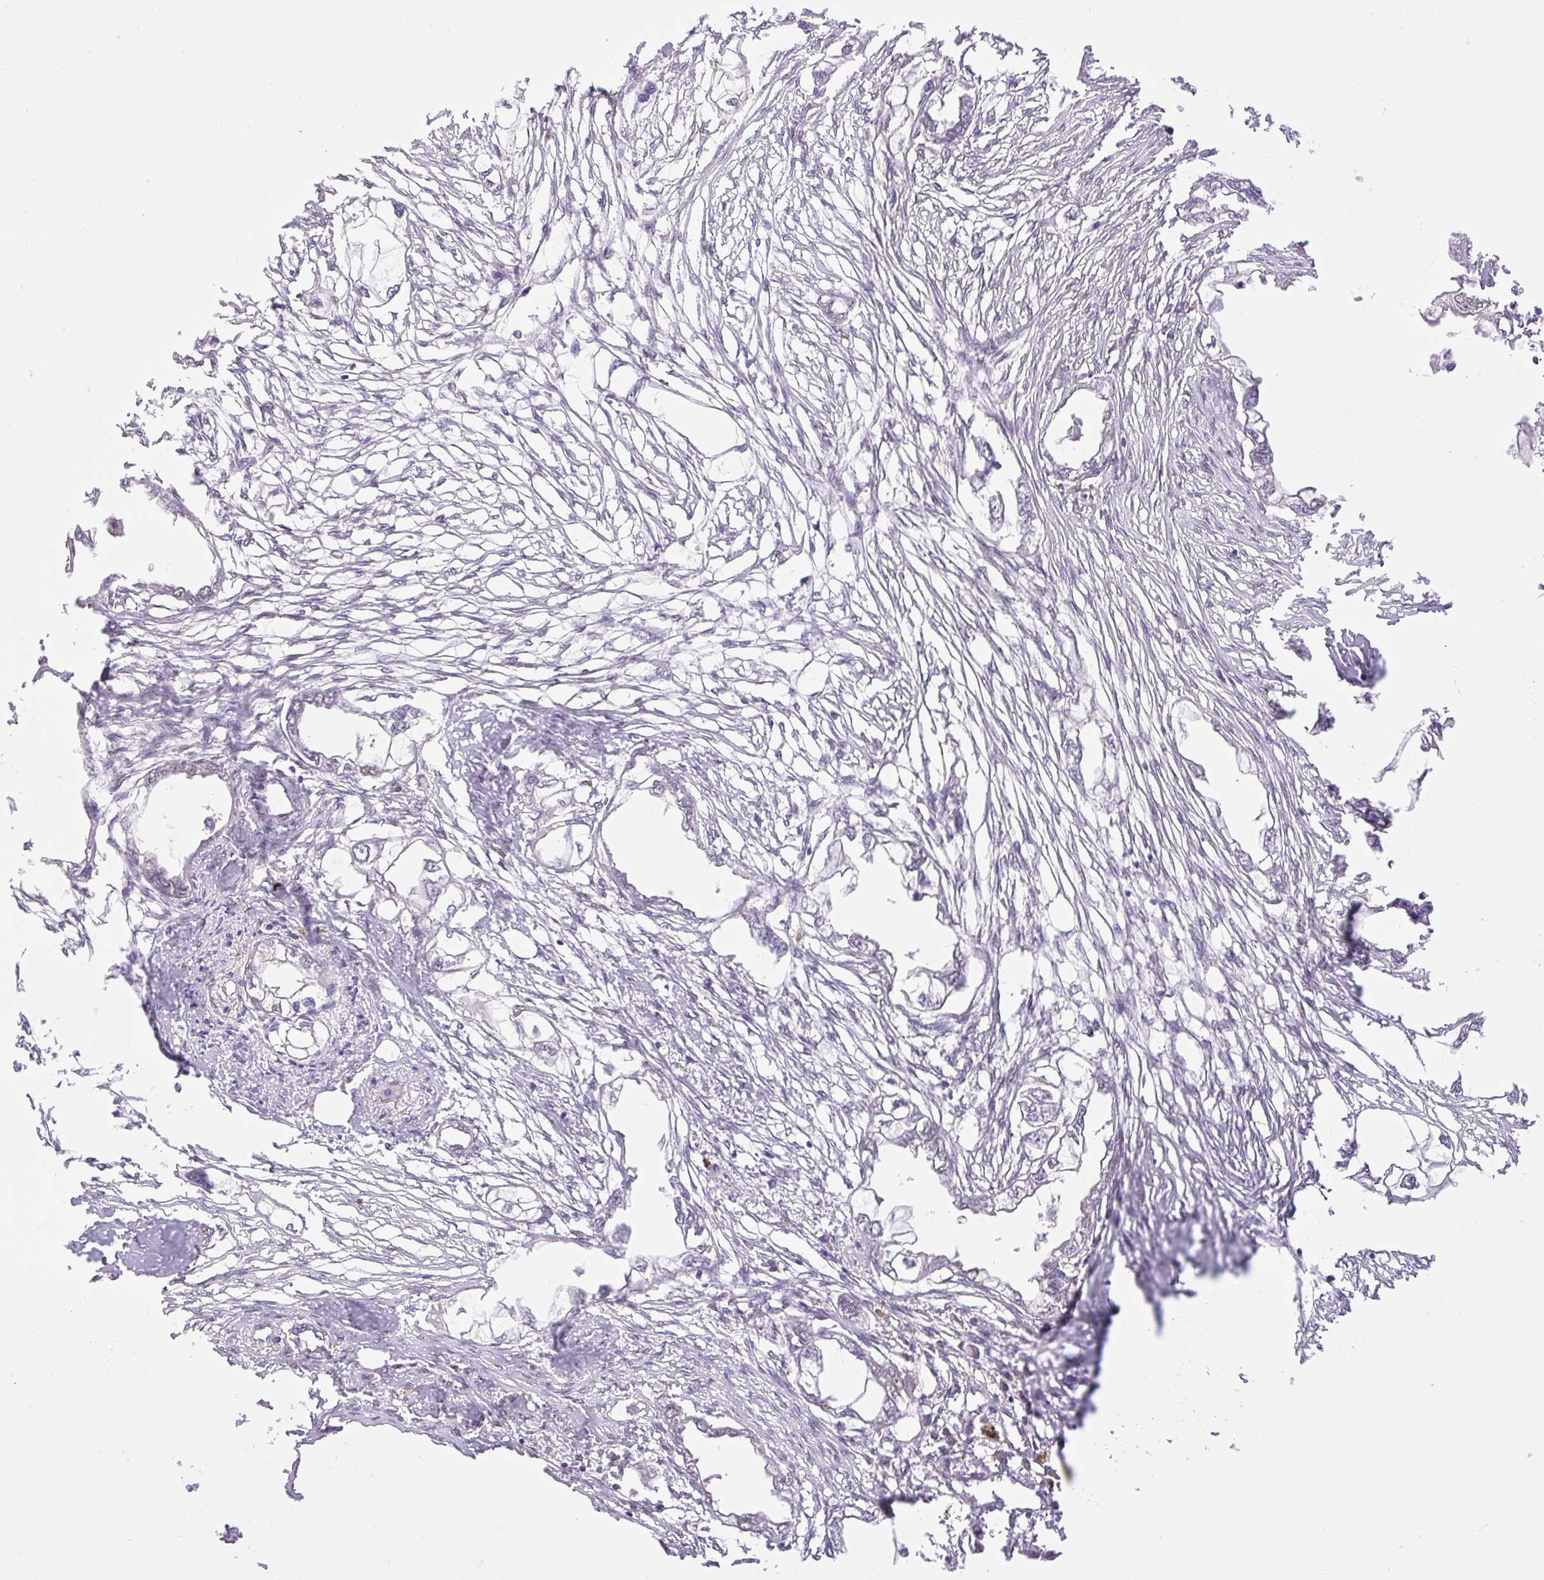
{"staining": {"intensity": "negative", "quantity": "none", "location": "none"}, "tissue": "endometrial cancer", "cell_type": "Tumor cells", "image_type": "cancer", "snomed": [{"axis": "morphology", "description": "Adenocarcinoma, NOS"}, {"axis": "morphology", "description": "Adenocarcinoma, metastatic, NOS"}, {"axis": "topography", "description": "Adipose tissue"}, {"axis": "topography", "description": "Endometrium"}], "caption": "This is an immunohistochemistry (IHC) micrograph of endometrial adenocarcinoma. There is no positivity in tumor cells.", "gene": "VPS25", "patient": {"sex": "female", "age": 67}}